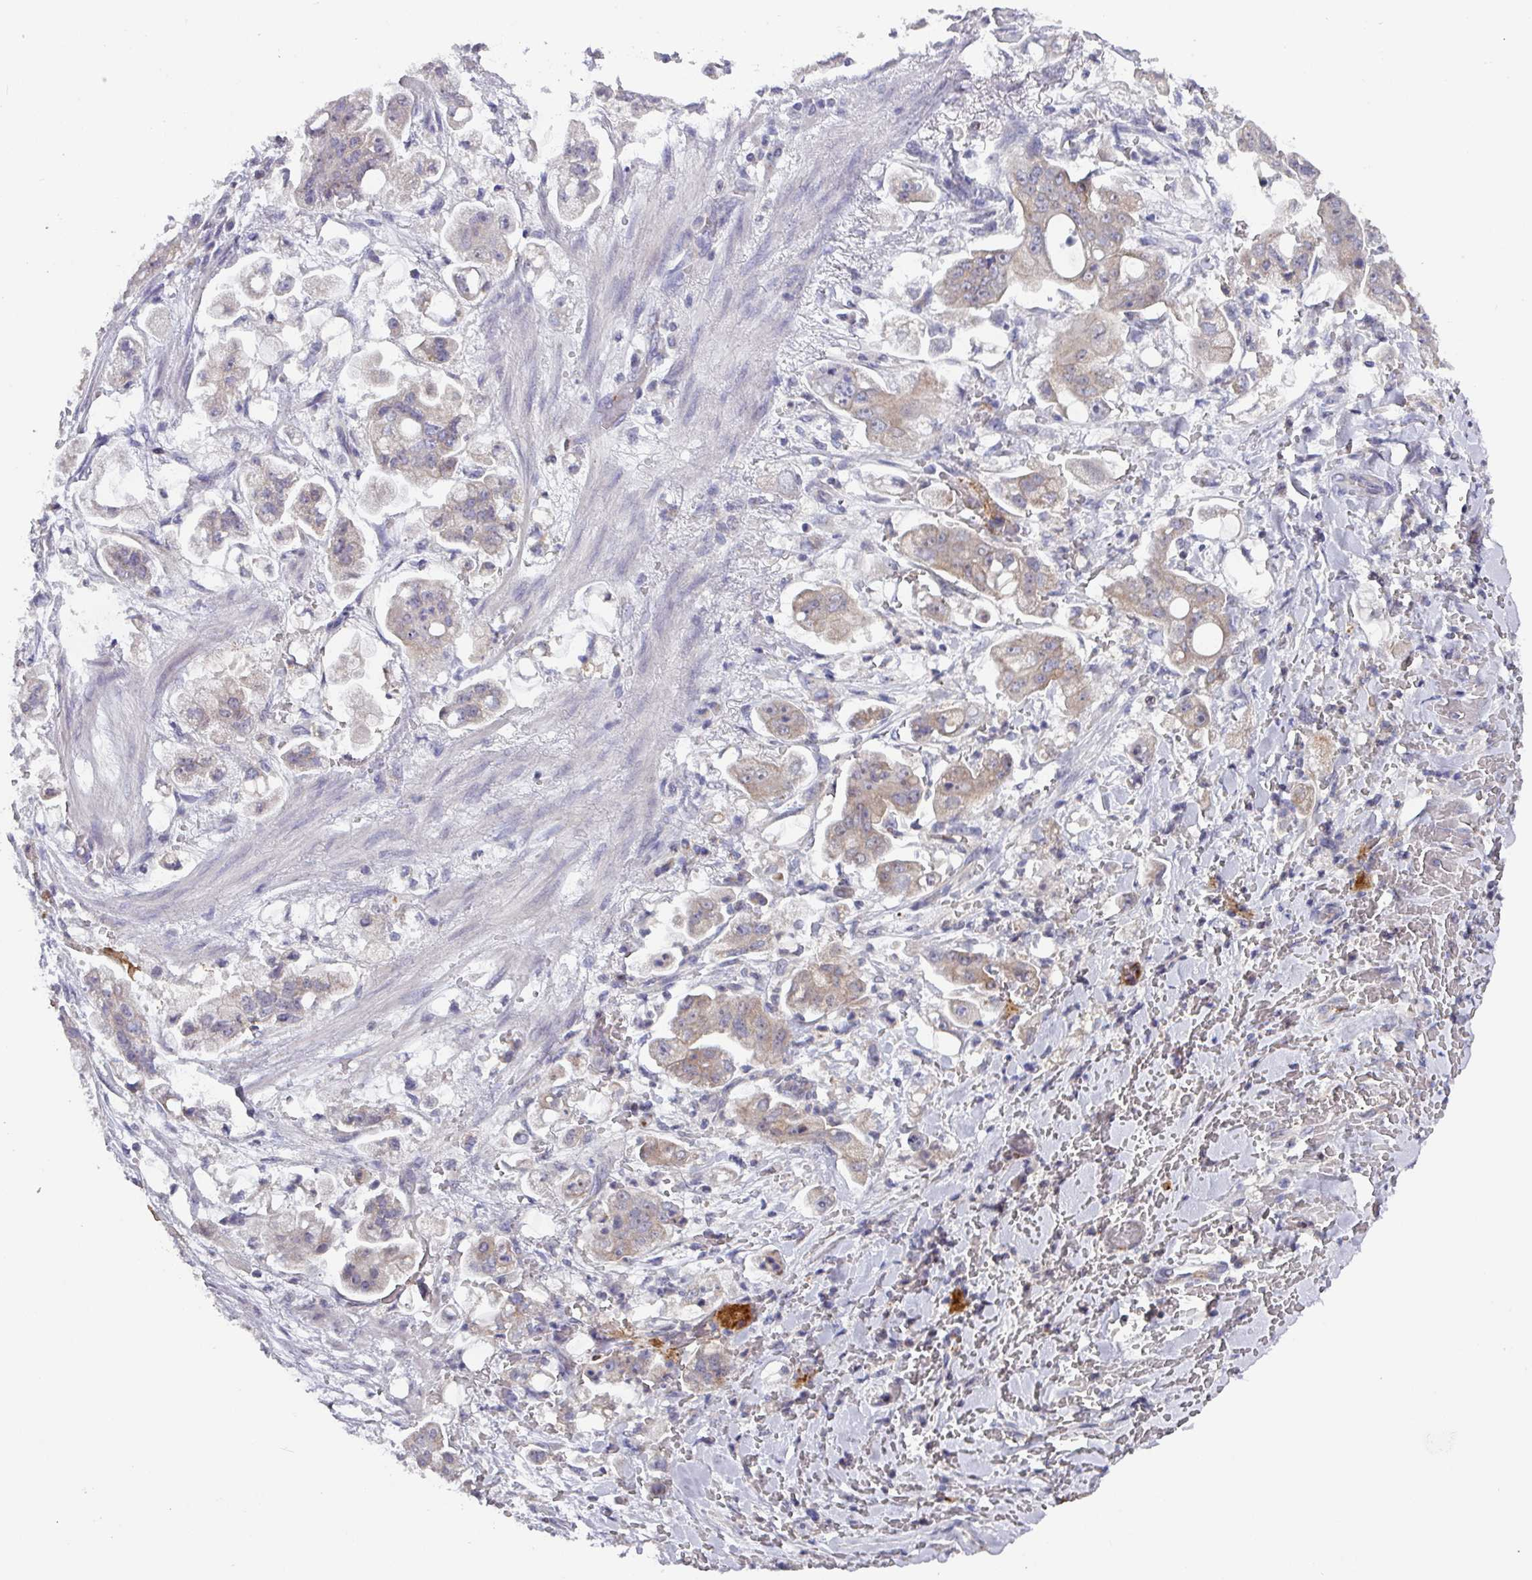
{"staining": {"intensity": "weak", "quantity": "25%-75%", "location": "cytoplasmic/membranous"}, "tissue": "stomach cancer", "cell_type": "Tumor cells", "image_type": "cancer", "snomed": [{"axis": "morphology", "description": "Adenocarcinoma, NOS"}, {"axis": "topography", "description": "Stomach"}], "caption": "The micrograph demonstrates a brown stain indicating the presence of a protein in the cytoplasmic/membranous of tumor cells in adenocarcinoma (stomach).", "gene": "DCAF12L2", "patient": {"sex": "male", "age": 62}}